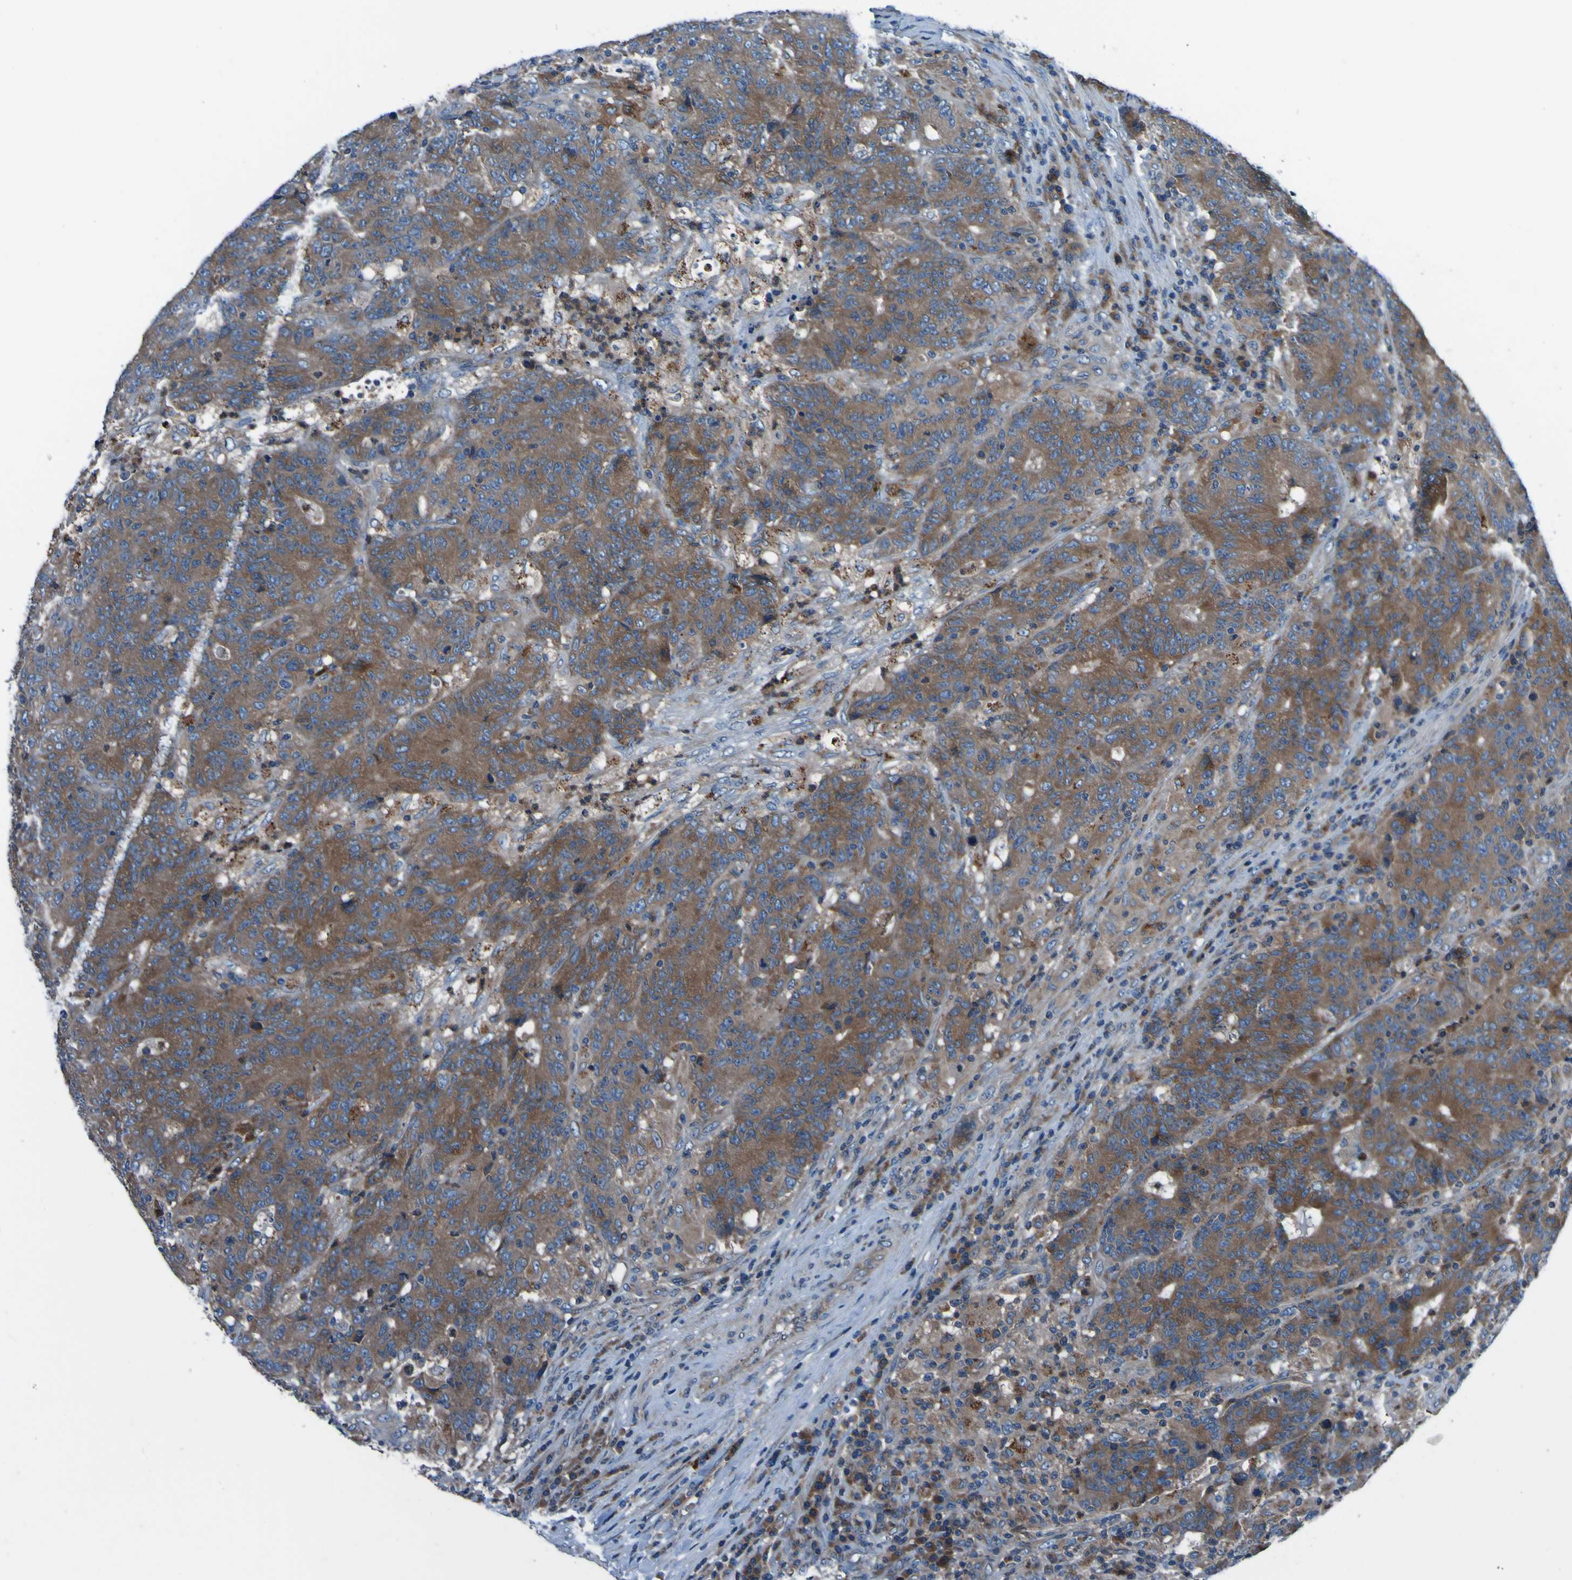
{"staining": {"intensity": "moderate", "quantity": ">75%", "location": "cytoplasmic/membranous"}, "tissue": "colorectal cancer", "cell_type": "Tumor cells", "image_type": "cancer", "snomed": [{"axis": "morphology", "description": "Normal tissue, NOS"}, {"axis": "morphology", "description": "Adenocarcinoma, NOS"}, {"axis": "topography", "description": "Colon"}], "caption": "This histopathology image reveals immunohistochemistry (IHC) staining of human colorectal cancer, with medium moderate cytoplasmic/membranous expression in about >75% of tumor cells.", "gene": "RAB5B", "patient": {"sex": "female", "age": 75}}